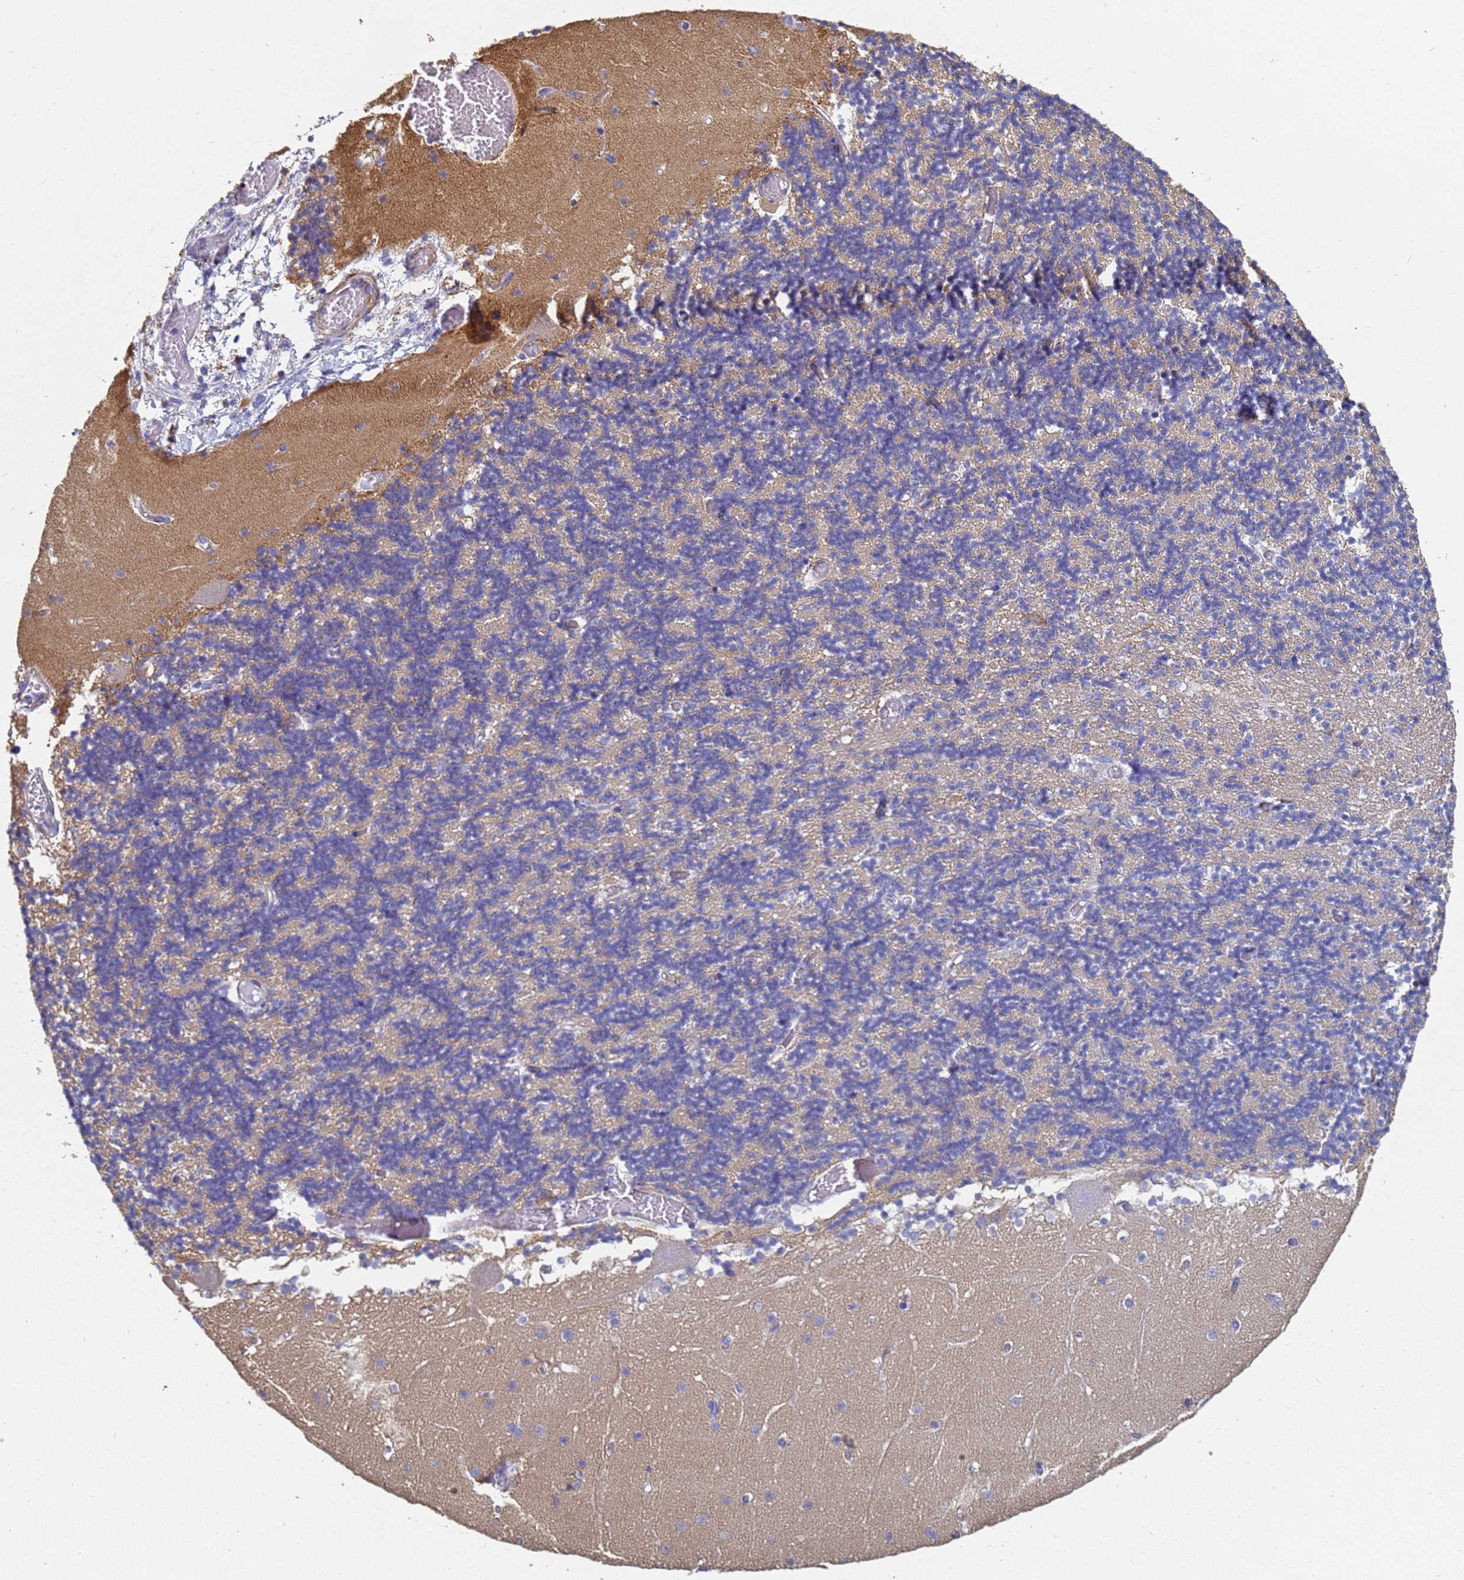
{"staining": {"intensity": "negative", "quantity": "none", "location": "none"}, "tissue": "cerebellum", "cell_type": "Cells in granular layer", "image_type": "normal", "snomed": [{"axis": "morphology", "description": "Normal tissue, NOS"}, {"axis": "topography", "description": "Cerebellum"}], "caption": "DAB immunohistochemical staining of normal human cerebellum demonstrates no significant positivity in cells in granular layer. The staining is performed using DAB brown chromogen with nuclei counter-stained in using hematoxylin.", "gene": "ENSG00000198211", "patient": {"sex": "female", "age": 28}}